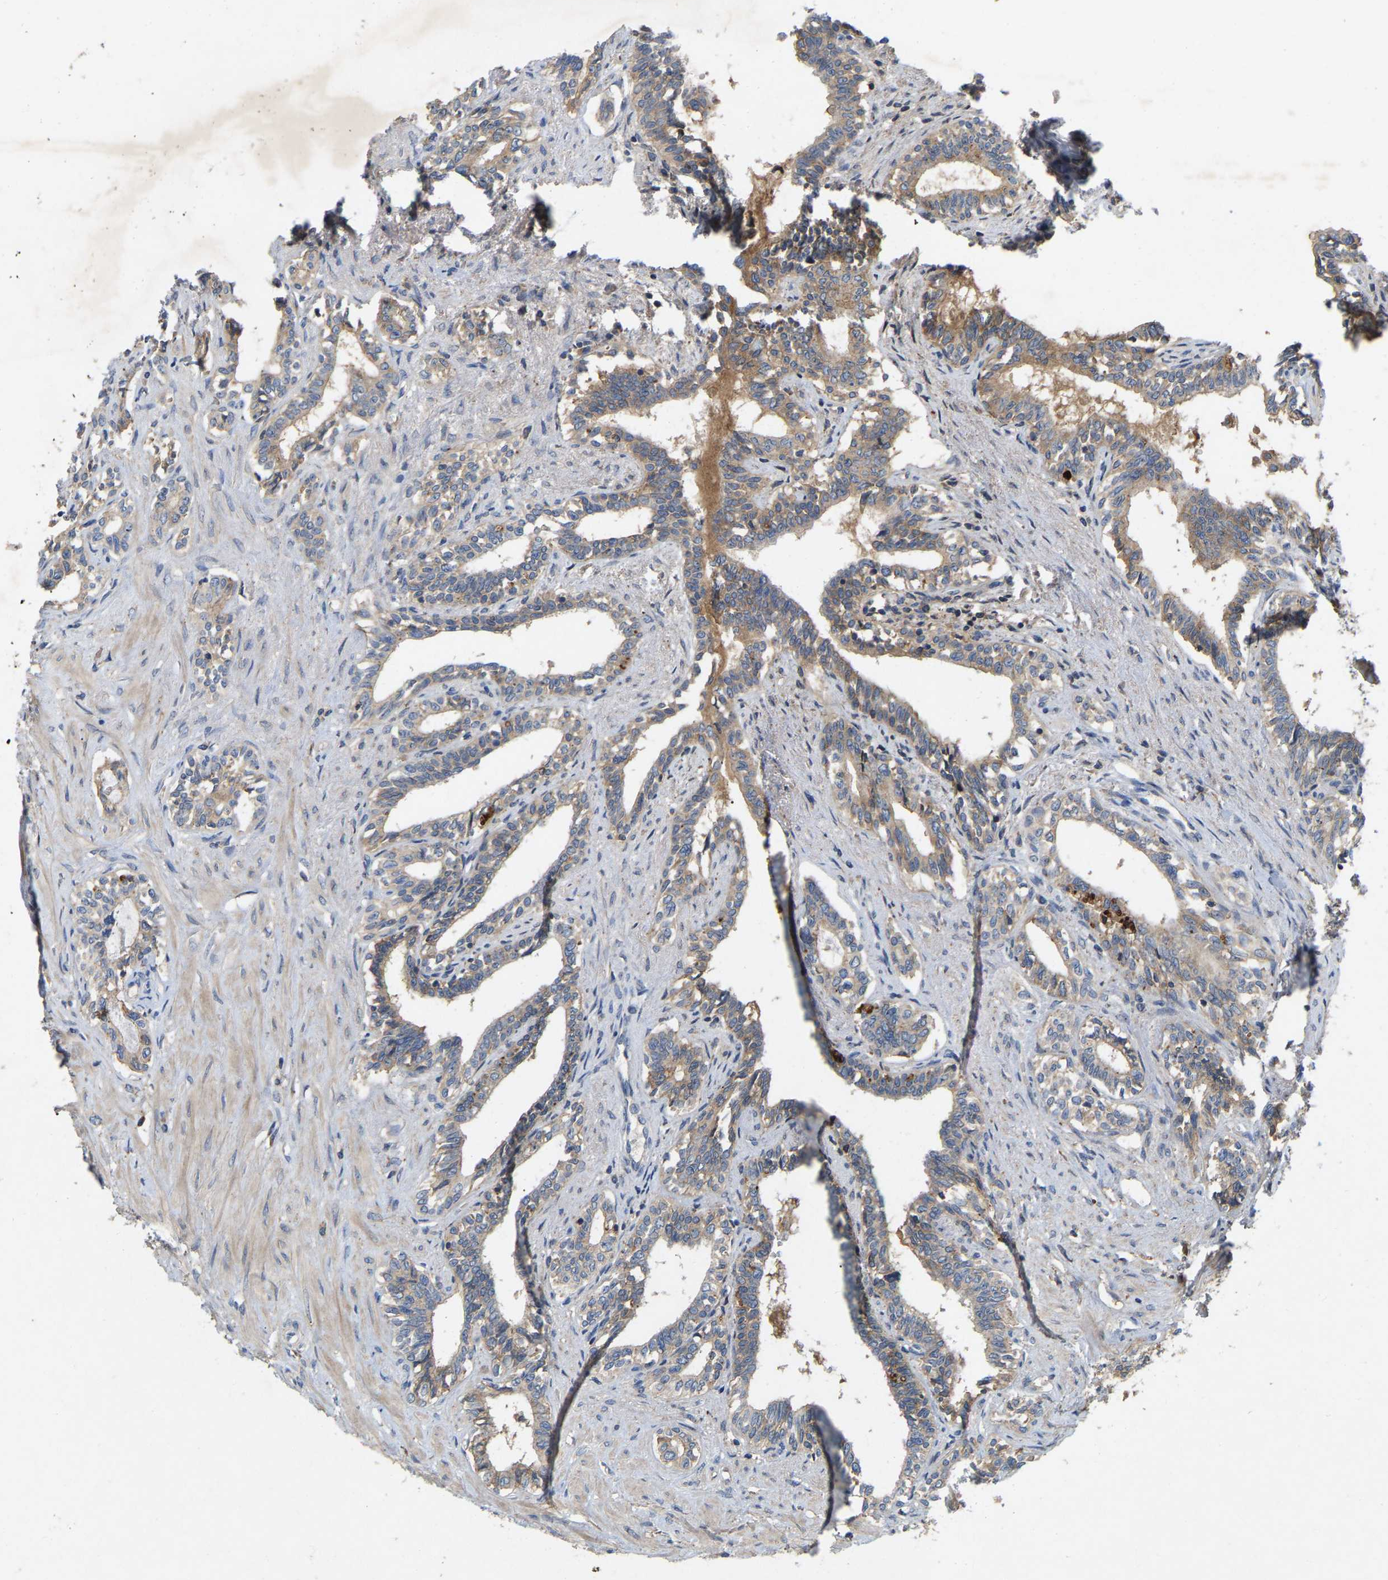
{"staining": {"intensity": "weak", "quantity": "25%-75%", "location": "cytoplasmic/membranous"}, "tissue": "seminal vesicle", "cell_type": "Glandular cells", "image_type": "normal", "snomed": [{"axis": "morphology", "description": "Normal tissue, NOS"}, {"axis": "morphology", "description": "Adenocarcinoma, High grade"}, {"axis": "topography", "description": "Prostate"}, {"axis": "topography", "description": "Seminal veicle"}], "caption": "Brown immunohistochemical staining in unremarkable human seminal vesicle displays weak cytoplasmic/membranous positivity in approximately 25%-75% of glandular cells. (Brightfield microscopy of DAB IHC at high magnification).", "gene": "LPAR2", "patient": {"sex": "male", "age": 55}}